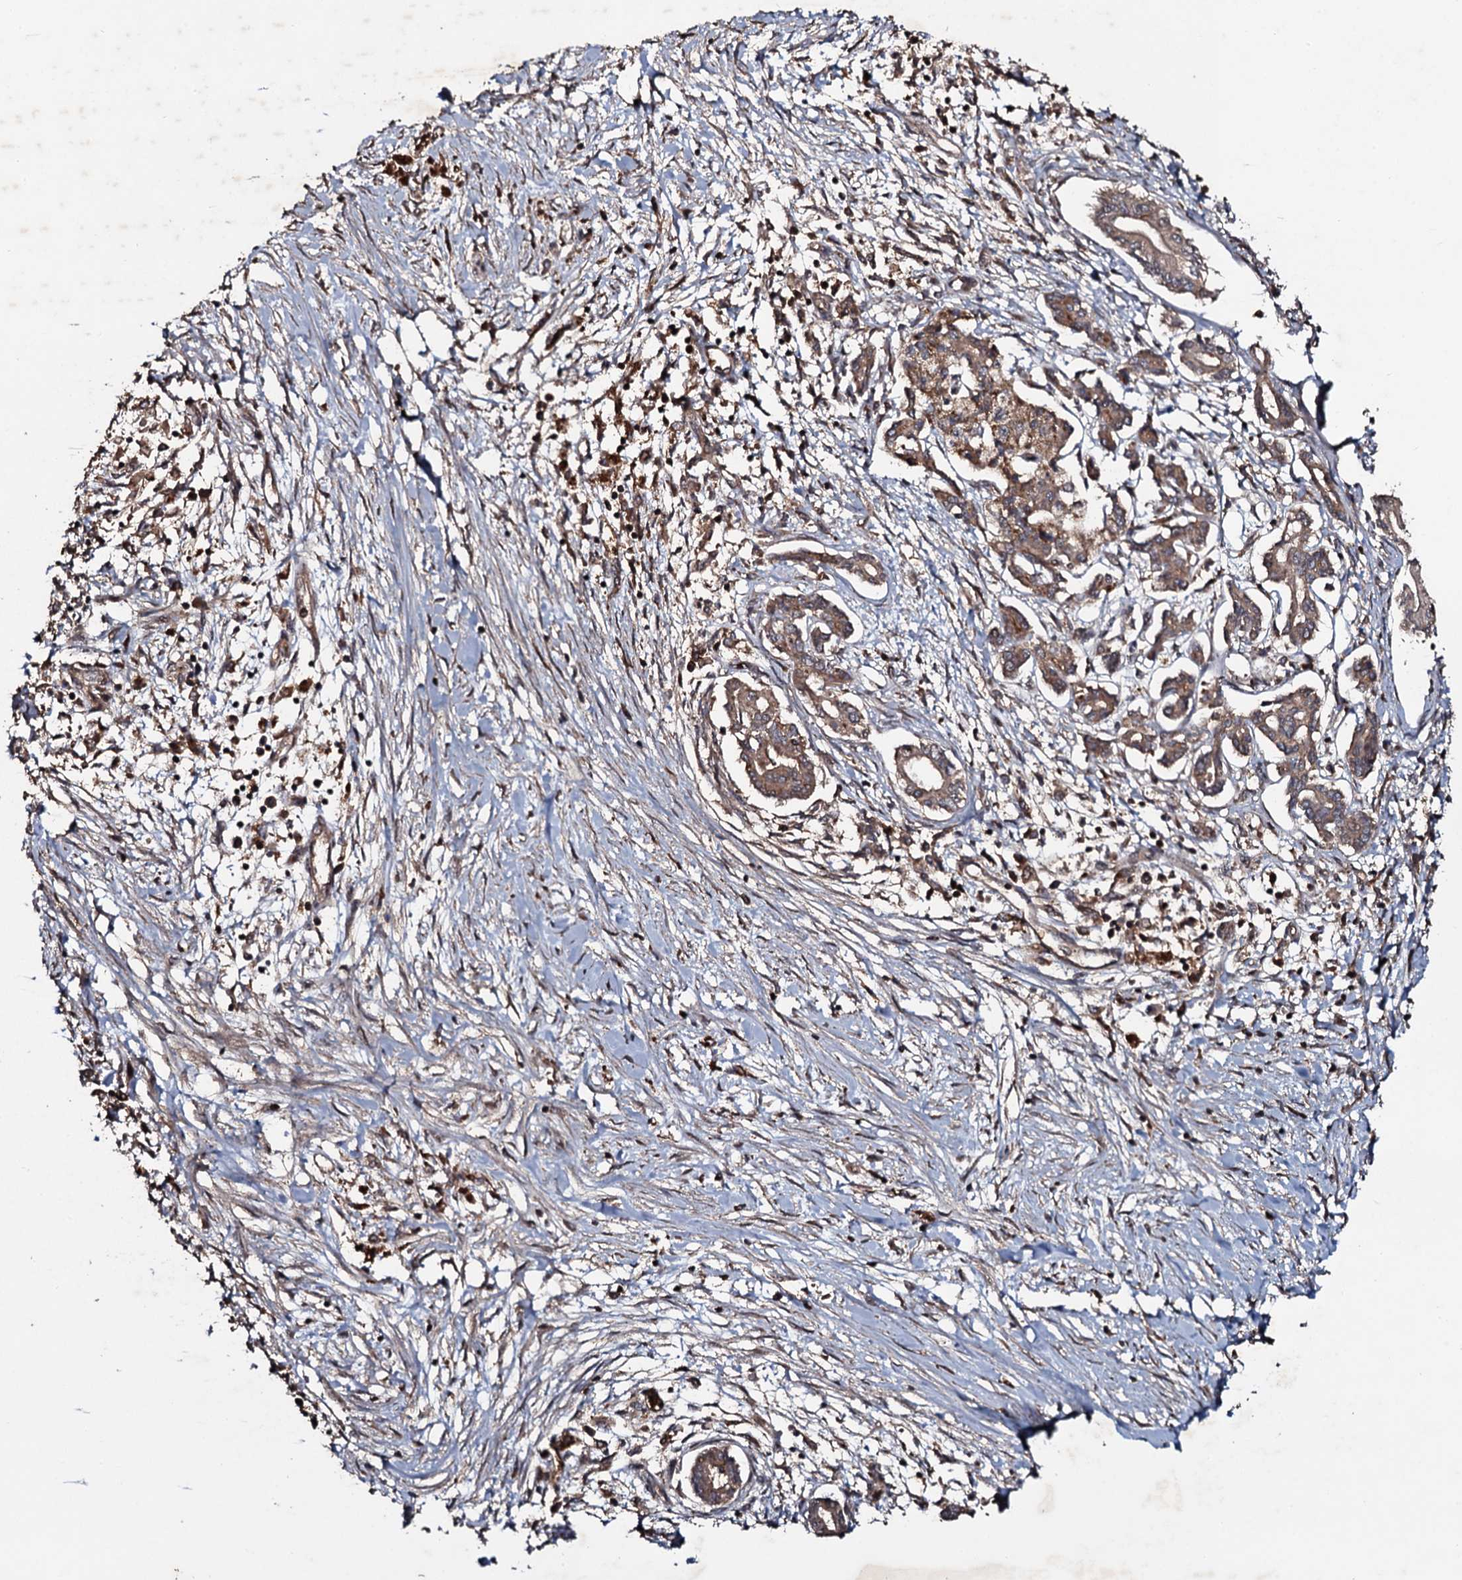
{"staining": {"intensity": "moderate", "quantity": ">75%", "location": "cytoplasmic/membranous"}, "tissue": "pancreatic cancer", "cell_type": "Tumor cells", "image_type": "cancer", "snomed": [{"axis": "morphology", "description": "Adenocarcinoma, NOS"}, {"axis": "topography", "description": "Pancreas"}], "caption": "Pancreatic adenocarcinoma stained with a brown dye demonstrates moderate cytoplasmic/membranous positive staining in approximately >75% of tumor cells.", "gene": "ADGRG3", "patient": {"sex": "female", "age": 50}}